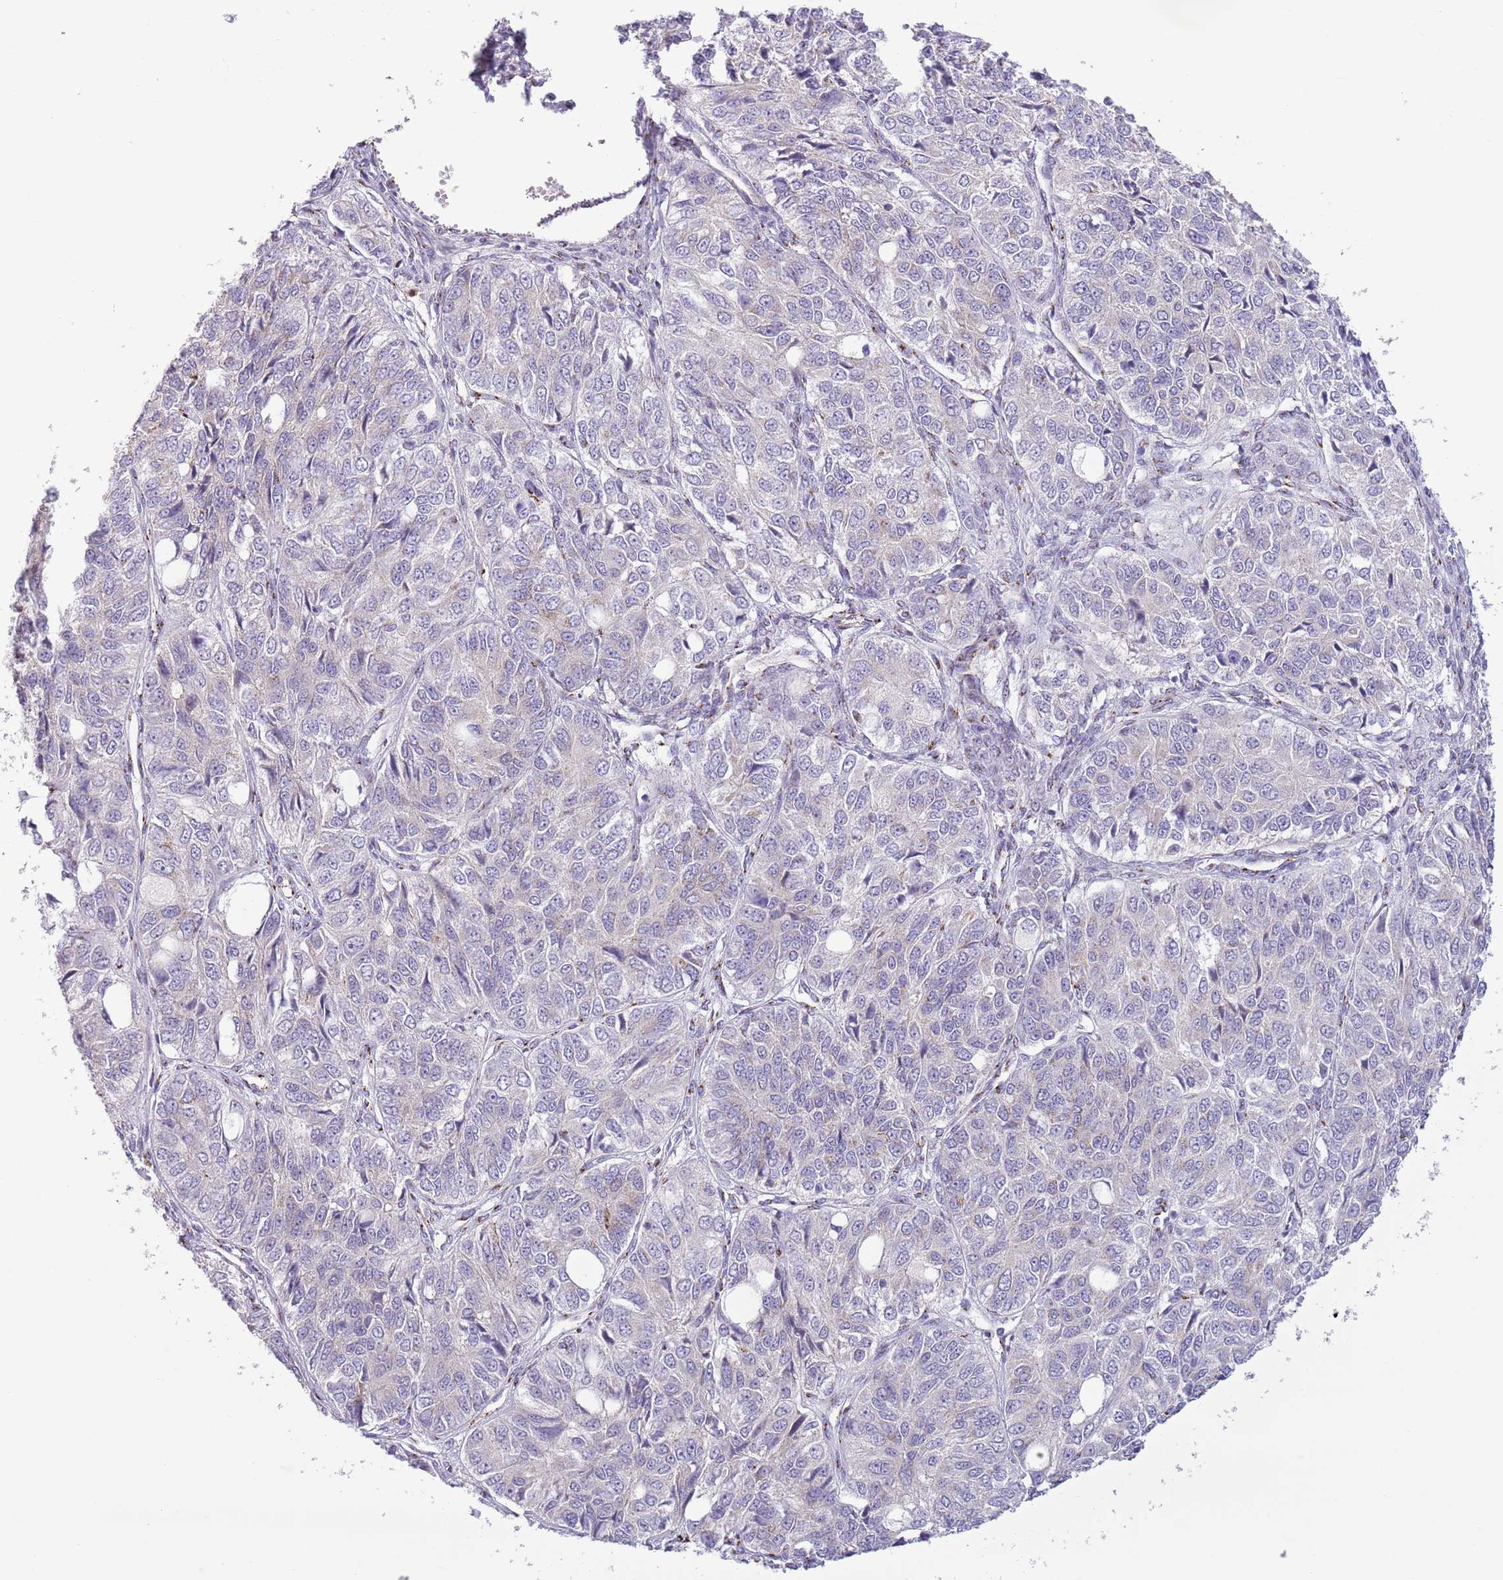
{"staining": {"intensity": "negative", "quantity": "none", "location": "none"}, "tissue": "ovarian cancer", "cell_type": "Tumor cells", "image_type": "cancer", "snomed": [{"axis": "morphology", "description": "Carcinoma, endometroid"}, {"axis": "topography", "description": "Ovary"}], "caption": "Tumor cells show no significant protein staining in ovarian endometroid carcinoma.", "gene": "C20orf96", "patient": {"sex": "female", "age": 51}}